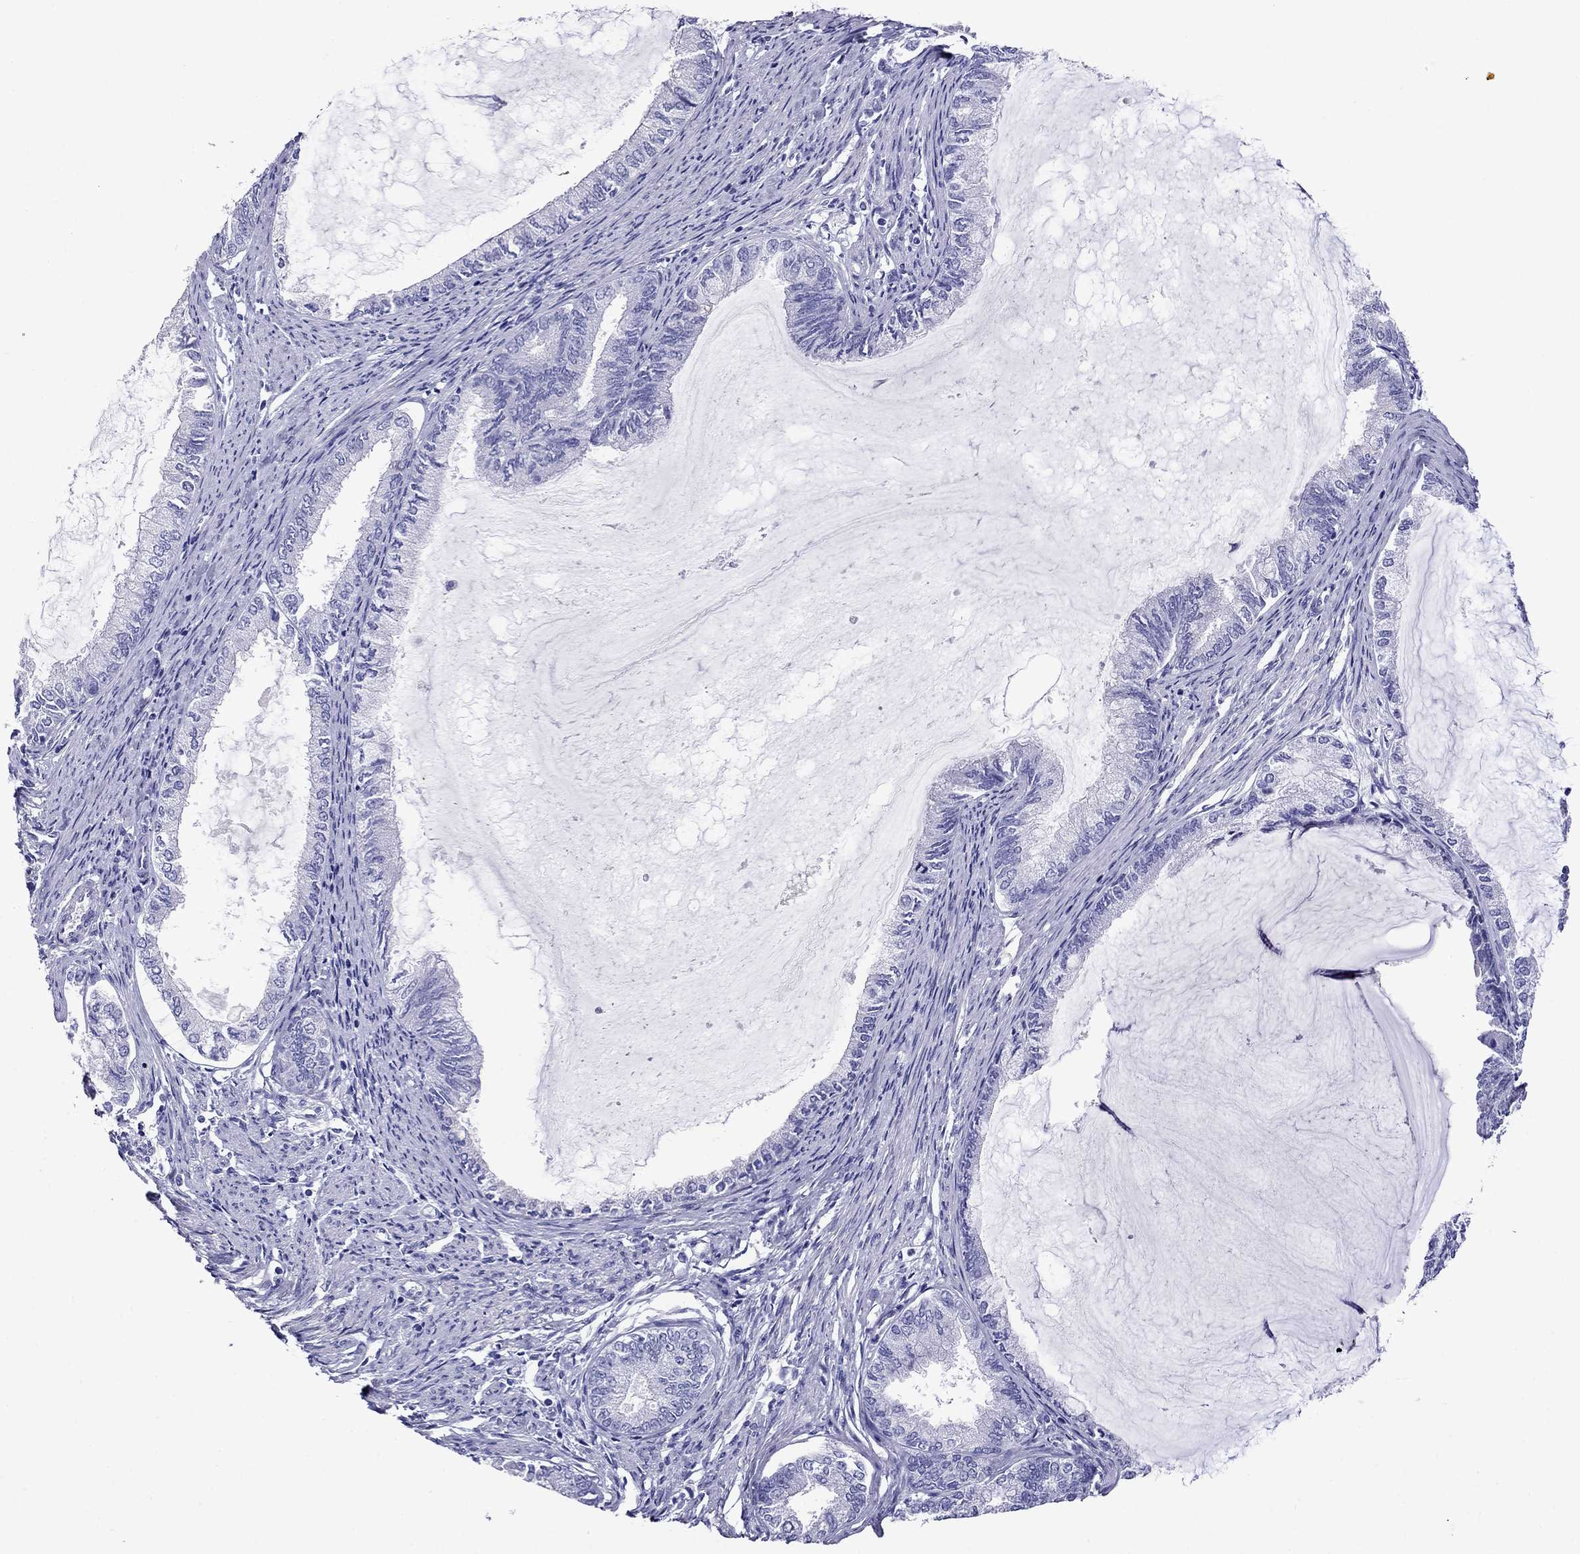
{"staining": {"intensity": "negative", "quantity": "none", "location": "none"}, "tissue": "endometrial cancer", "cell_type": "Tumor cells", "image_type": "cancer", "snomed": [{"axis": "morphology", "description": "Adenocarcinoma, NOS"}, {"axis": "topography", "description": "Endometrium"}], "caption": "Histopathology image shows no significant protein expression in tumor cells of endometrial cancer. (DAB (3,3'-diaminobenzidine) immunohistochemistry (IHC), high magnification).", "gene": "SCG2", "patient": {"sex": "female", "age": 86}}